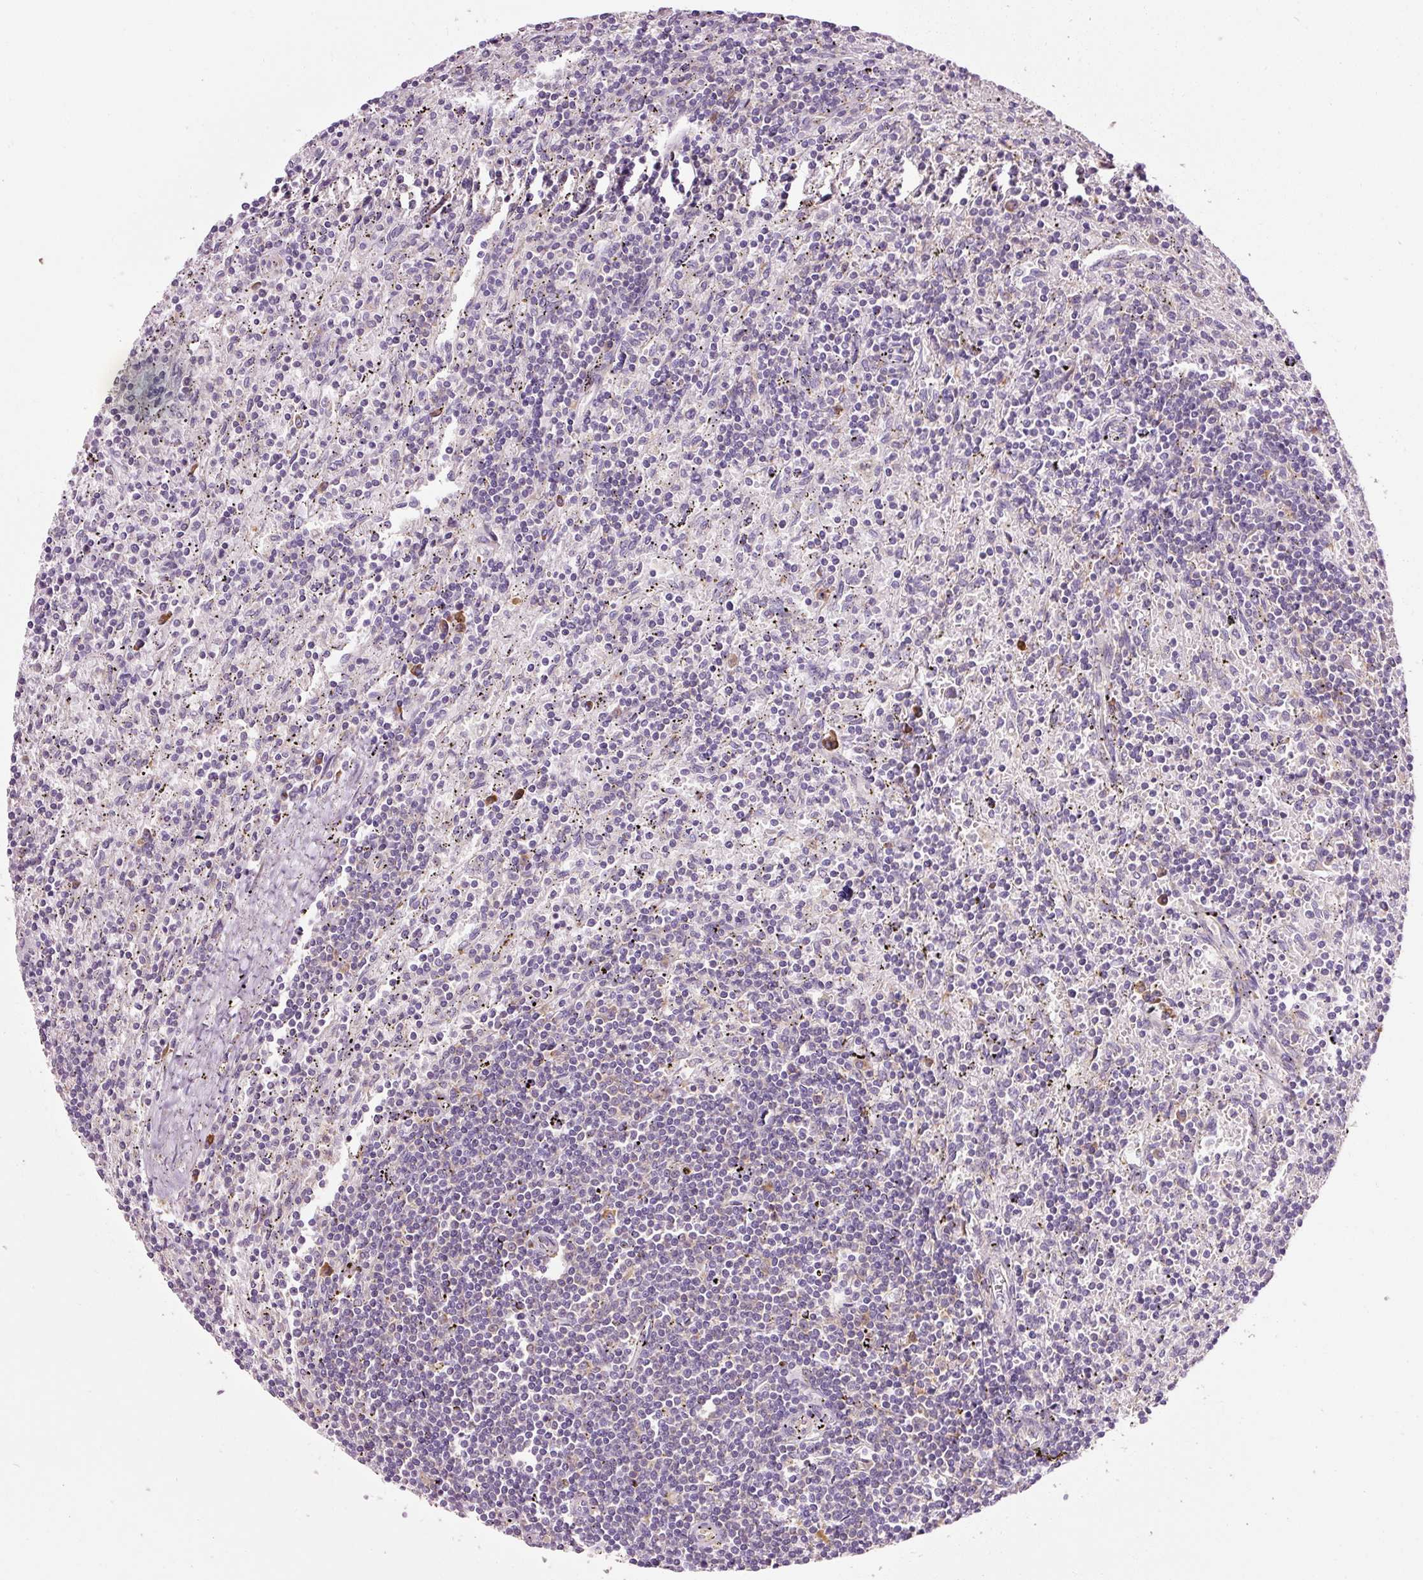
{"staining": {"intensity": "negative", "quantity": "none", "location": "none"}, "tissue": "lymphoma", "cell_type": "Tumor cells", "image_type": "cancer", "snomed": [{"axis": "morphology", "description": "Malignant lymphoma, non-Hodgkin's type, Low grade"}, {"axis": "topography", "description": "Spleen"}], "caption": "An immunohistochemistry micrograph of lymphoma is shown. There is no staining in tumor cells of lymphoma. (IHC, brightfield microscopy, high magnification).", "gene": "RPL10A", "patient": {"sex": "male", "age": 76}}